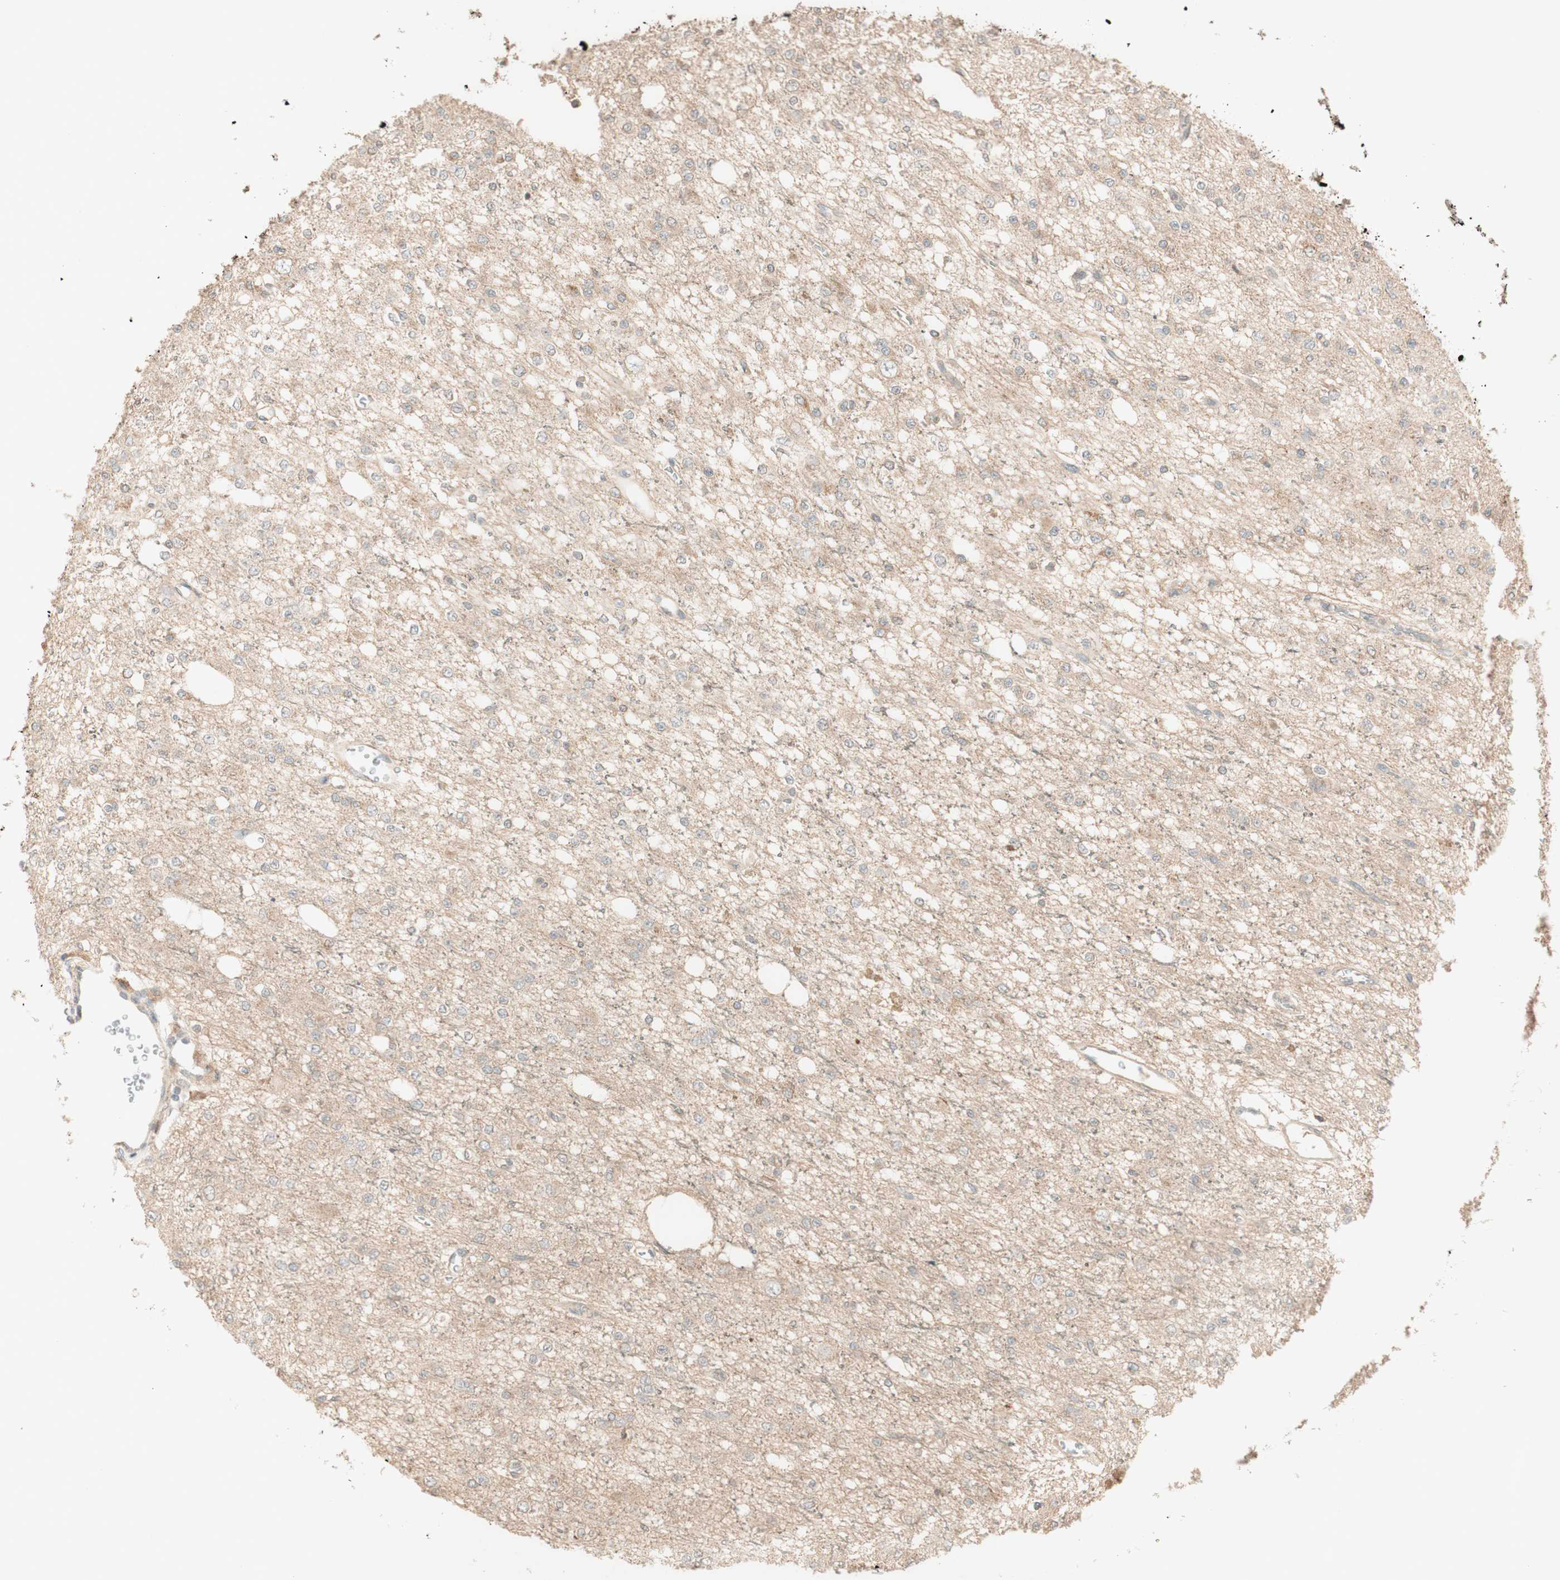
{"staining": {"intensity": "weak", "quantity": ">75%", "location": "cytoplasmic/membranous"}, "tissue": "glioma", "cell_type": "Tumor cells", "image_type": "cancer", "snomed": [{"axis": "morphology", "description": "Glioma, malignant, Low grade"}, {"axis": "topography", "description": "Brain"}], "caption": "The micrograph reveals staining of glioma, revealing weak cytoplasmic/membranous protein positivity (brown color) within tumor cells.", "gene": "CLCN2", "patient": {"sex": "male", "age": 38}}